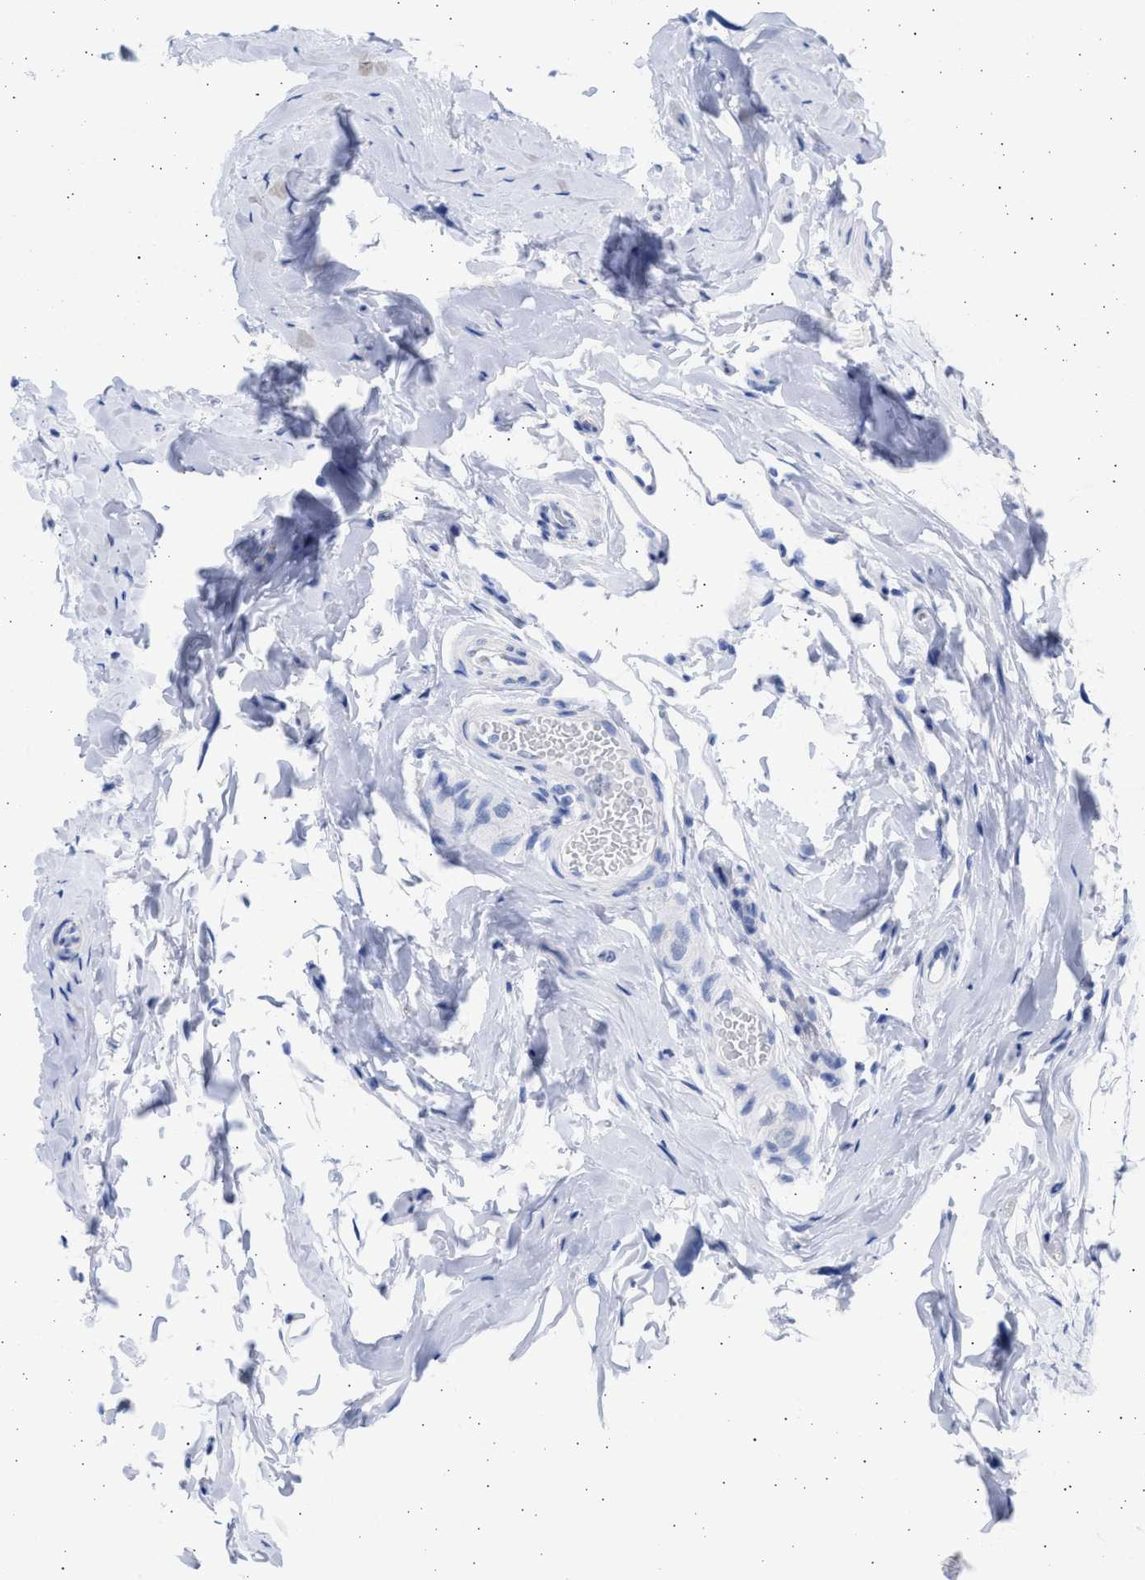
{"staining": {"intensity": "negative", "quantity": "none", "location": "none"}, "tissue": "epididymis", "cell_type": "Glandular cells", "image_type": "normal", "snomed": [{"axis": "morphology", "description": "Normal tissue, NOS"}, {"axis": "topography", "description": "Testis"}, {"axis": "topography", "description": "Epididymis"}], "caption": "Histopathology image shows no significant protein expression in glandular cells of unremarkable epididymis.", "gene": "ALDOC", "patient": {"sex": "male", "age": 36}}